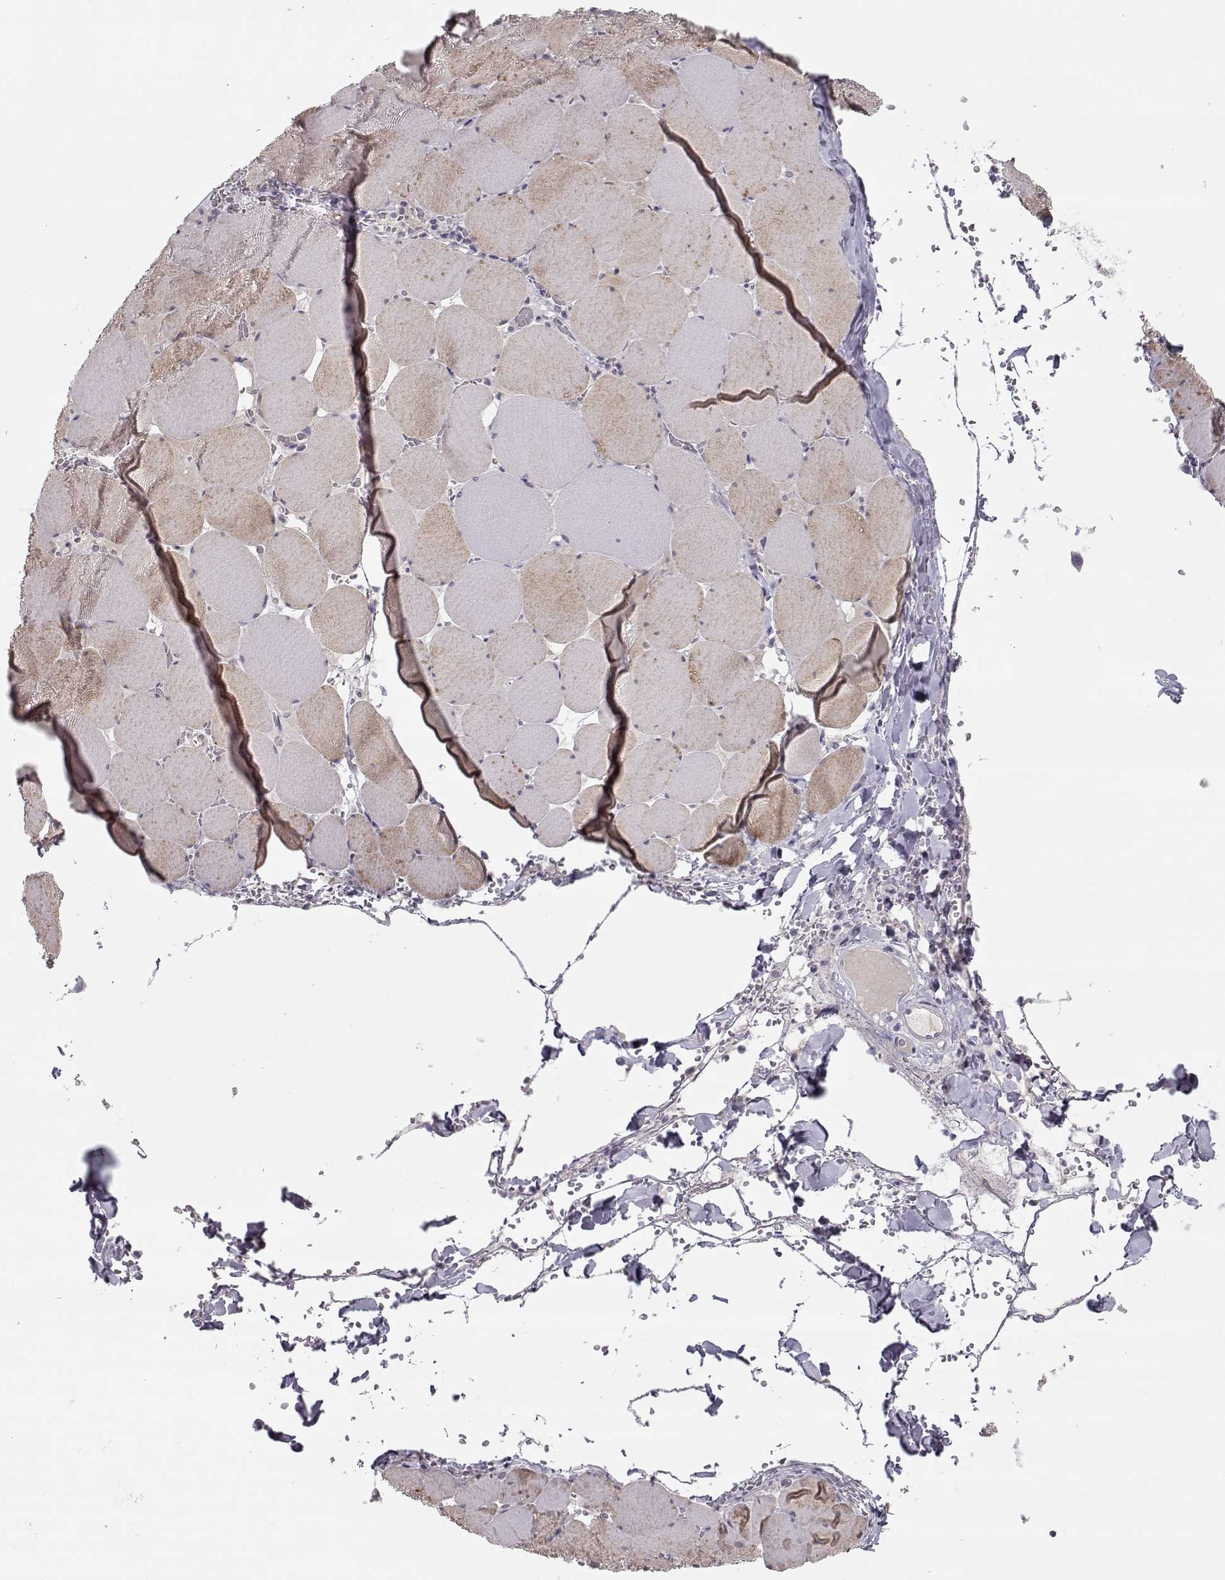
{"staining": {"intensity": "weak", "quantity": "25%-75%", "location": "cytoplasmic/membranous"}, "tissue": "skeletal muscle", "cell_type": "Myocytes", "image_type": "normal", "snomed": [{"axis": "morphology", "description": "Normal tissue, NOS"}, {"axis": "morphology", "description": "Malignant melanoma, Metastatic site"}, {"axis": "topography", "description": "Skeletal muscle"}], "caption": "A brown stain shows weak cytoplasmic/membranous expression of a protein in myocytes of unremarkable human skeletal muscle.", "gene": "C16orf86", "patient": {"sex": "male", "age": 50}}